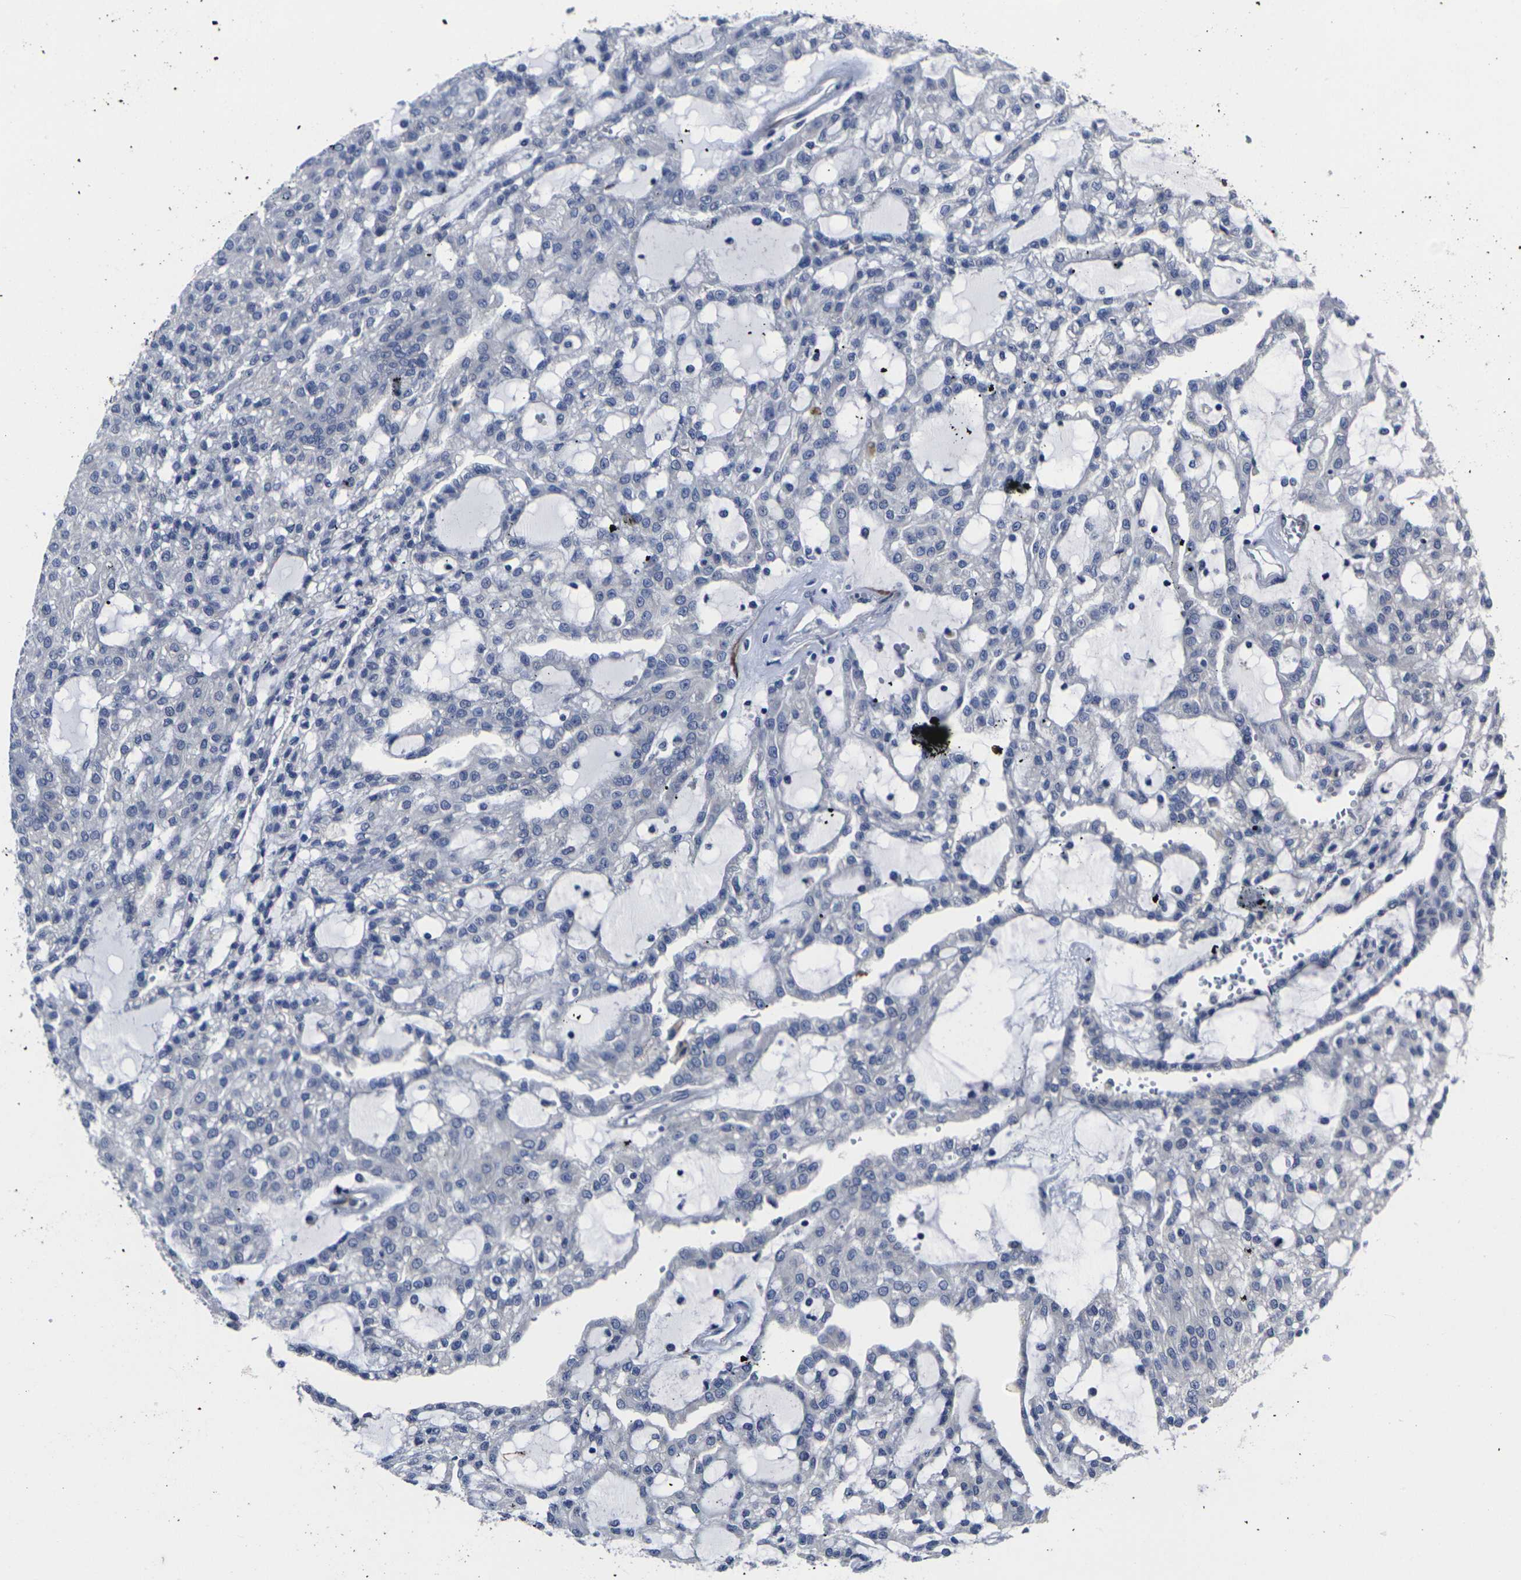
{"staining": {"intensity": "negative", "quantity": "none", "location": "none"}, "tissue": "renal cancer", "cell_type": "Tumor cells", "image_type": "cancer", "snomed": [{"axis": "morphology", "description": "Adenocarcinoma, NOS"}, {"axis": "topography", "description": "Kidney"}], "caption": "Photomicrograph shows no protein staining in tumor cells of adenocarcinoma (renal) tissue. (DAB (3,3'-diaminobenzidine) immunohistochemistry, high magnification).", "gene": "CYP2C8", "patient": {"sex": "male", "age": 63}}